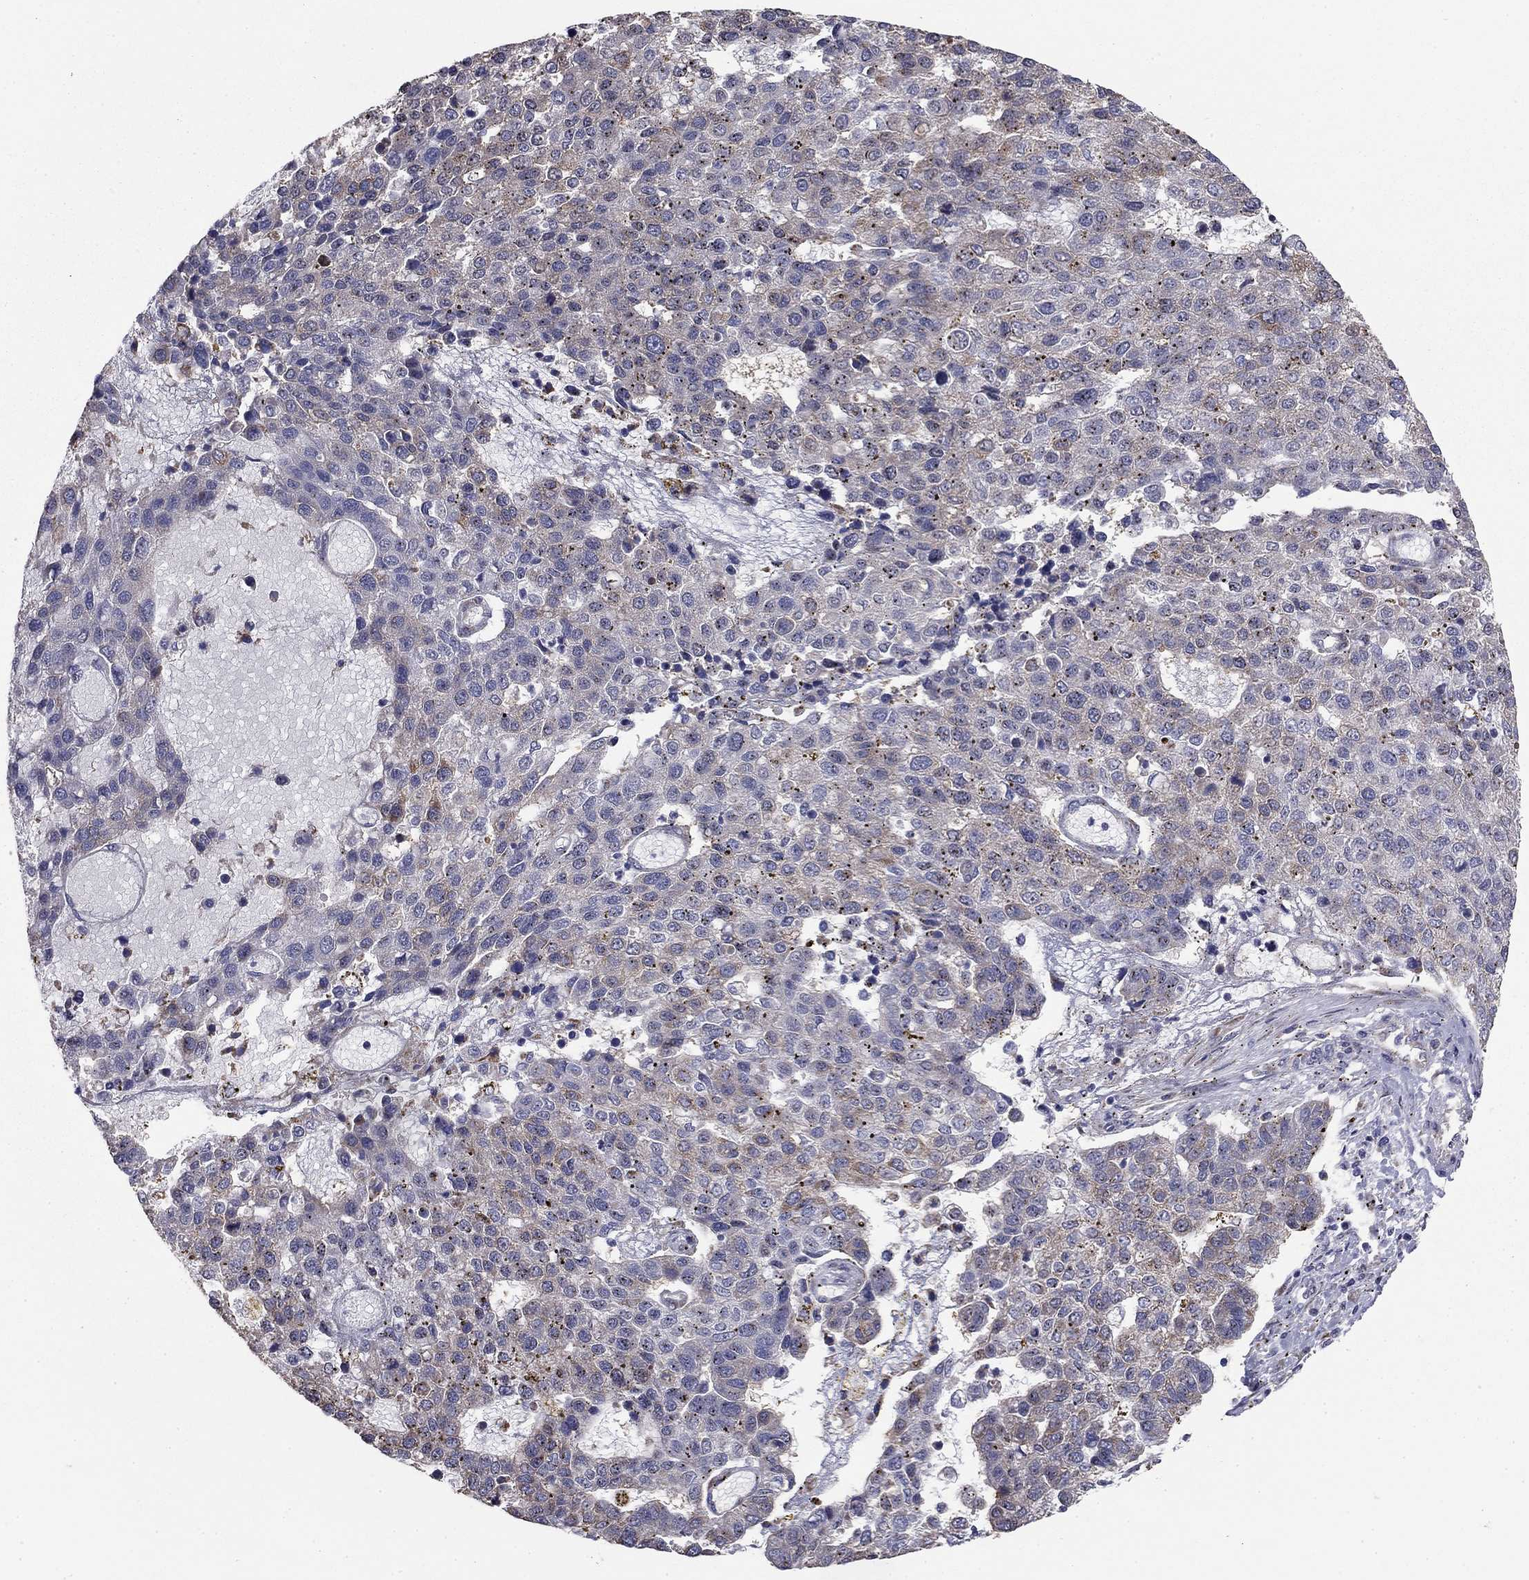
{"staining": {"intensity": "negative", "quantity": "none", "location": "none"}, "tissue": "pancreatic cancer", "cell_type": "Tumor cells", "image_type": "cancer", "snomed": [{"axis": "morphology", "description": "Adenocarcinoma, NOS"}, {"axis": "topography", "description": "Pancreas"}], "caption": "Tumor cells are negative for brown protein staining in pancreatic adenocarcinoma.", "gene": "NKIRAS1", "patient": {"sex": "female", "age": 61}}